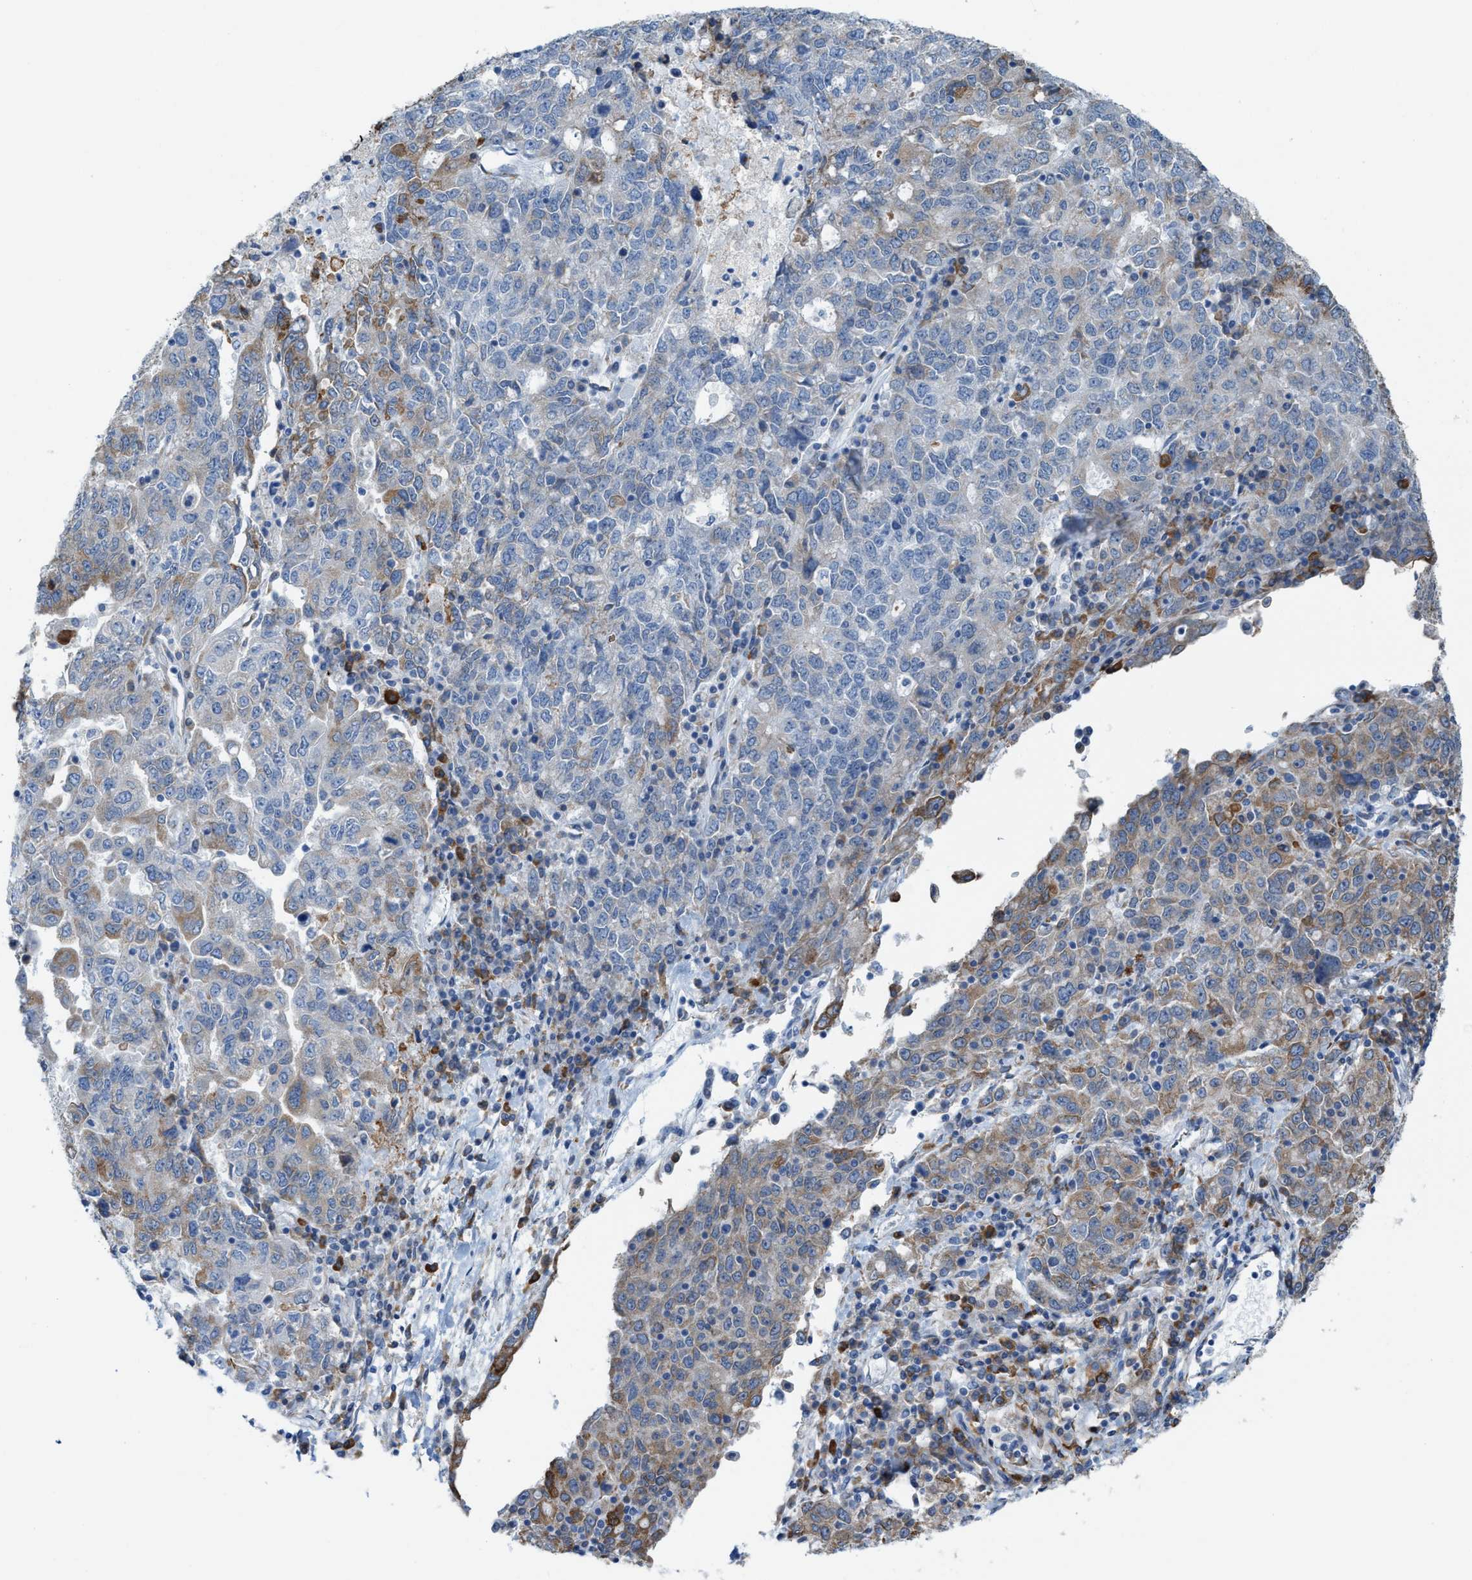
{"staining": {"intensity": "moderate", "quantity": "25%-75%", "location": "cytoplasmic/membranous"}, "tissue": "ovarian cancer", "cell_type": "Tumor cells", "image_type": "cancer", "snomed": [{"axis": "morphology", "description": "Carcinoma, endometroid"}, {"axis": "topography", "description": "Ovary"}], "caption": "A brown stain shows moderate cytoplasmic/membranous positivity of a protein in endometroid carcinoma (ovarian) tumor cells.", "gene": "KIFC3", "patient": {"sex": "female", "age": 62}}